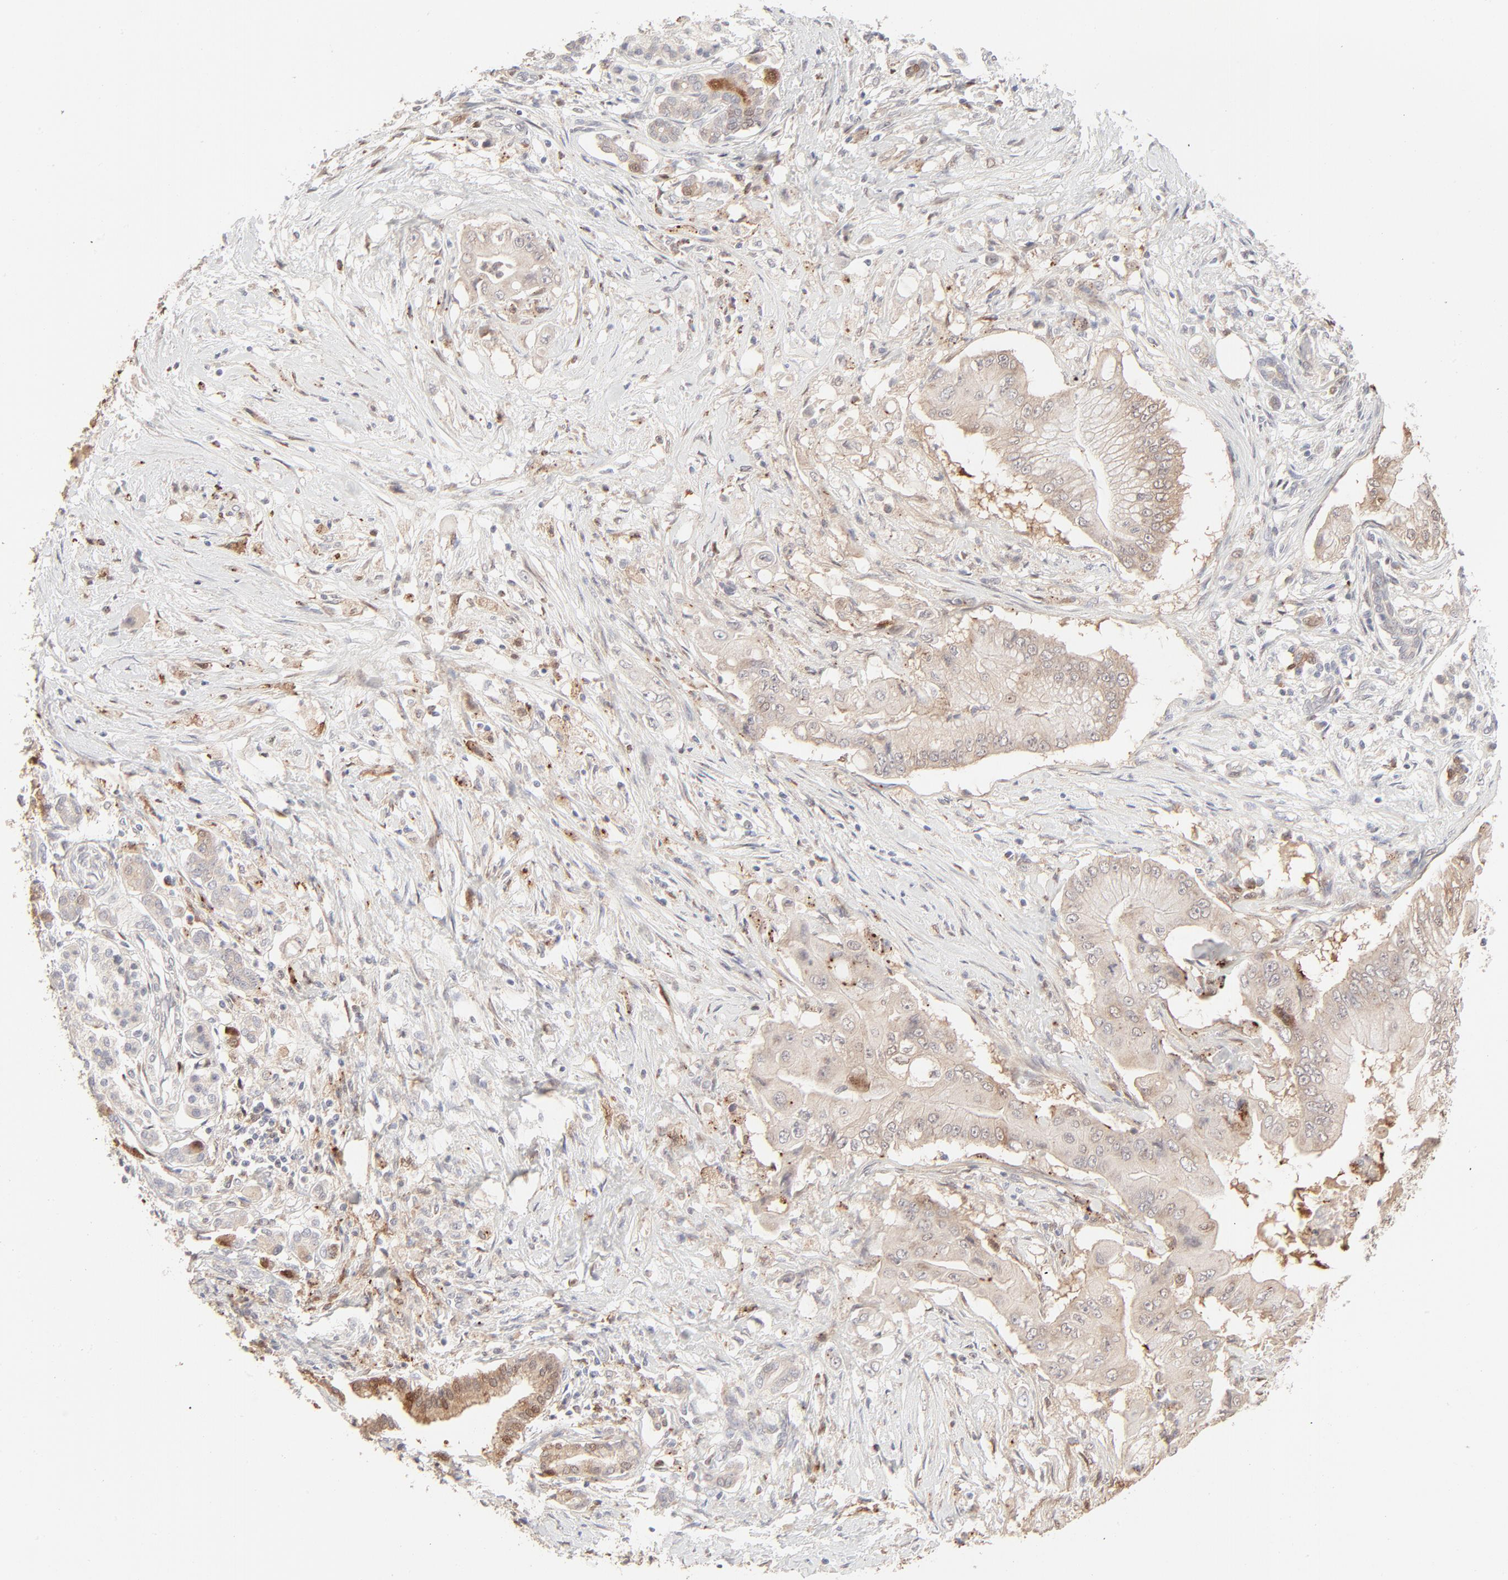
{"staining": {"intensity": "weak", "quantity": "25%-75%", "location": "cytoplasmic/membranous"}, "tissue": "pancreatic cancer", "cell_type": "Tumor cells", "image_type": "cancer", "snomed": [{"axis": "morphology", "description": "Adenocarcinoma, NOS"}, {"axis": "topography", "description": "Pancreas"}], "caption": "High-power microscopy captured an immunohistochemistry (IHC) micrograph of pancreatic cancer (adenocarcinoma), revealing weak cytoplasmic/membranous positivity in approximately 25%-75% of tumor cells. (IHC, brightfield microscopy, high magnification).", "gene": "LGALS2", "patient": {"sex": "male", "age": 62}}